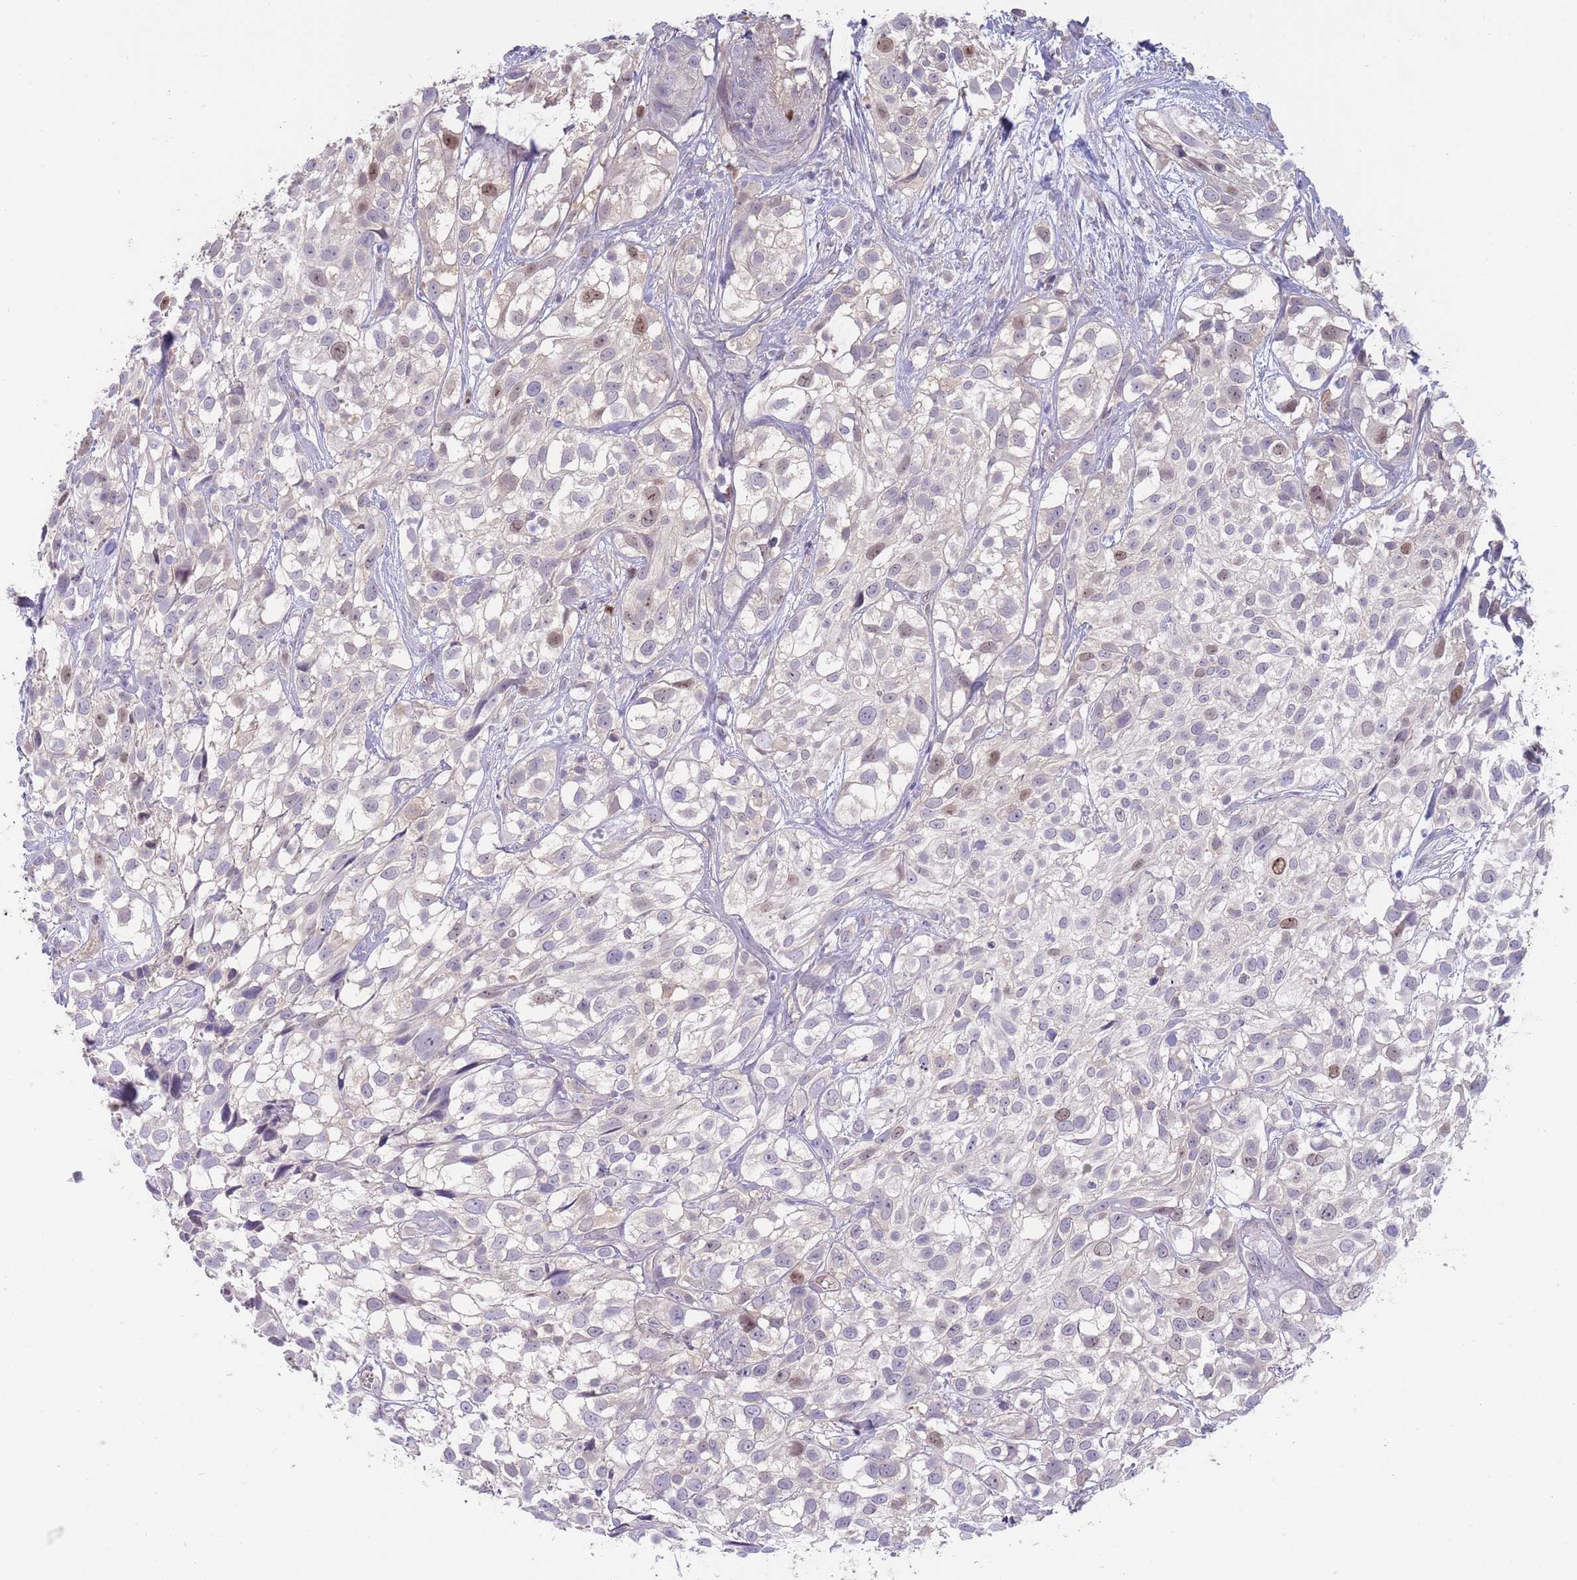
{"staining": {"intensity": "moderate", "quantity": "<25%", "location": "nuclear"}, "tissue": "urothelial cancer", "cell_type": "Tumor cells", "image_type": "cancer", "snomed": [{"axis": "morphology", "description": "Urothelial carcinoma, High grade"}, {"axis": "topography", "description": "Urinary bladder"}], "caption": "Urothelial carcinoma (high-grade) stained with immunohistochemistry displays moderate nuclear staining in about <25% of tumor cells. (DAB (3,3'-diaminobenzidine) IHC with brightfield microscopy, high magnification).", "gene": "PIMREG", "patient": {"sex": "male", "age": 56}}